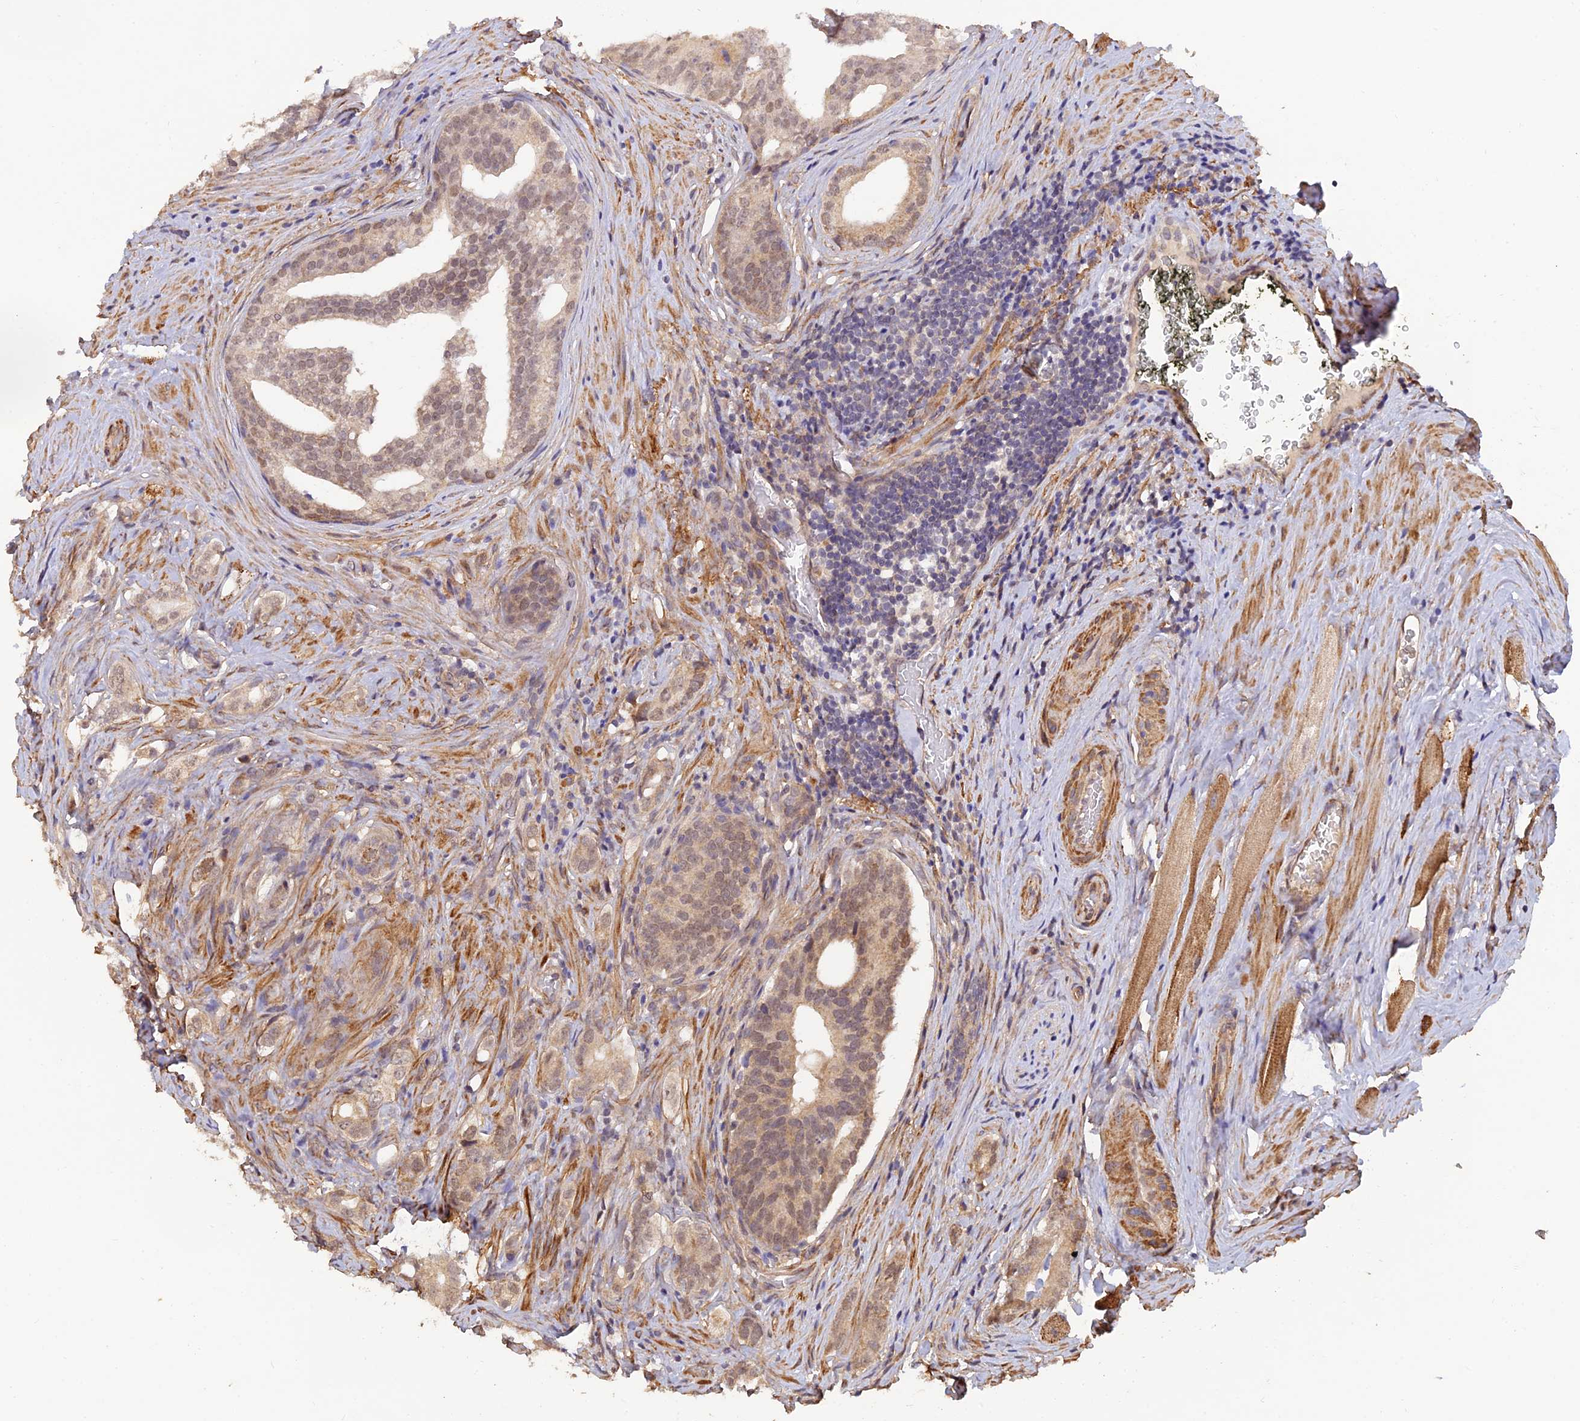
{"staining": {"intensity": "weak", "quantity": "<25%", "location": "nuclear"}, "tissue": "prostate cancer", "cell_type": "Tumor cells", "image_type": "cancer", "snomed": [{"axis": "morphology", "description": "Adenocarcinoma, Low grade"}, {"axis": "topography", "description": "Prostate"}], "caption": "There is no significant expression in tumor cells of adenocarcinoma (low-grade) (prostate).", "gene": "PAGR1", "patient": {"sex": "male", "age": 71}}